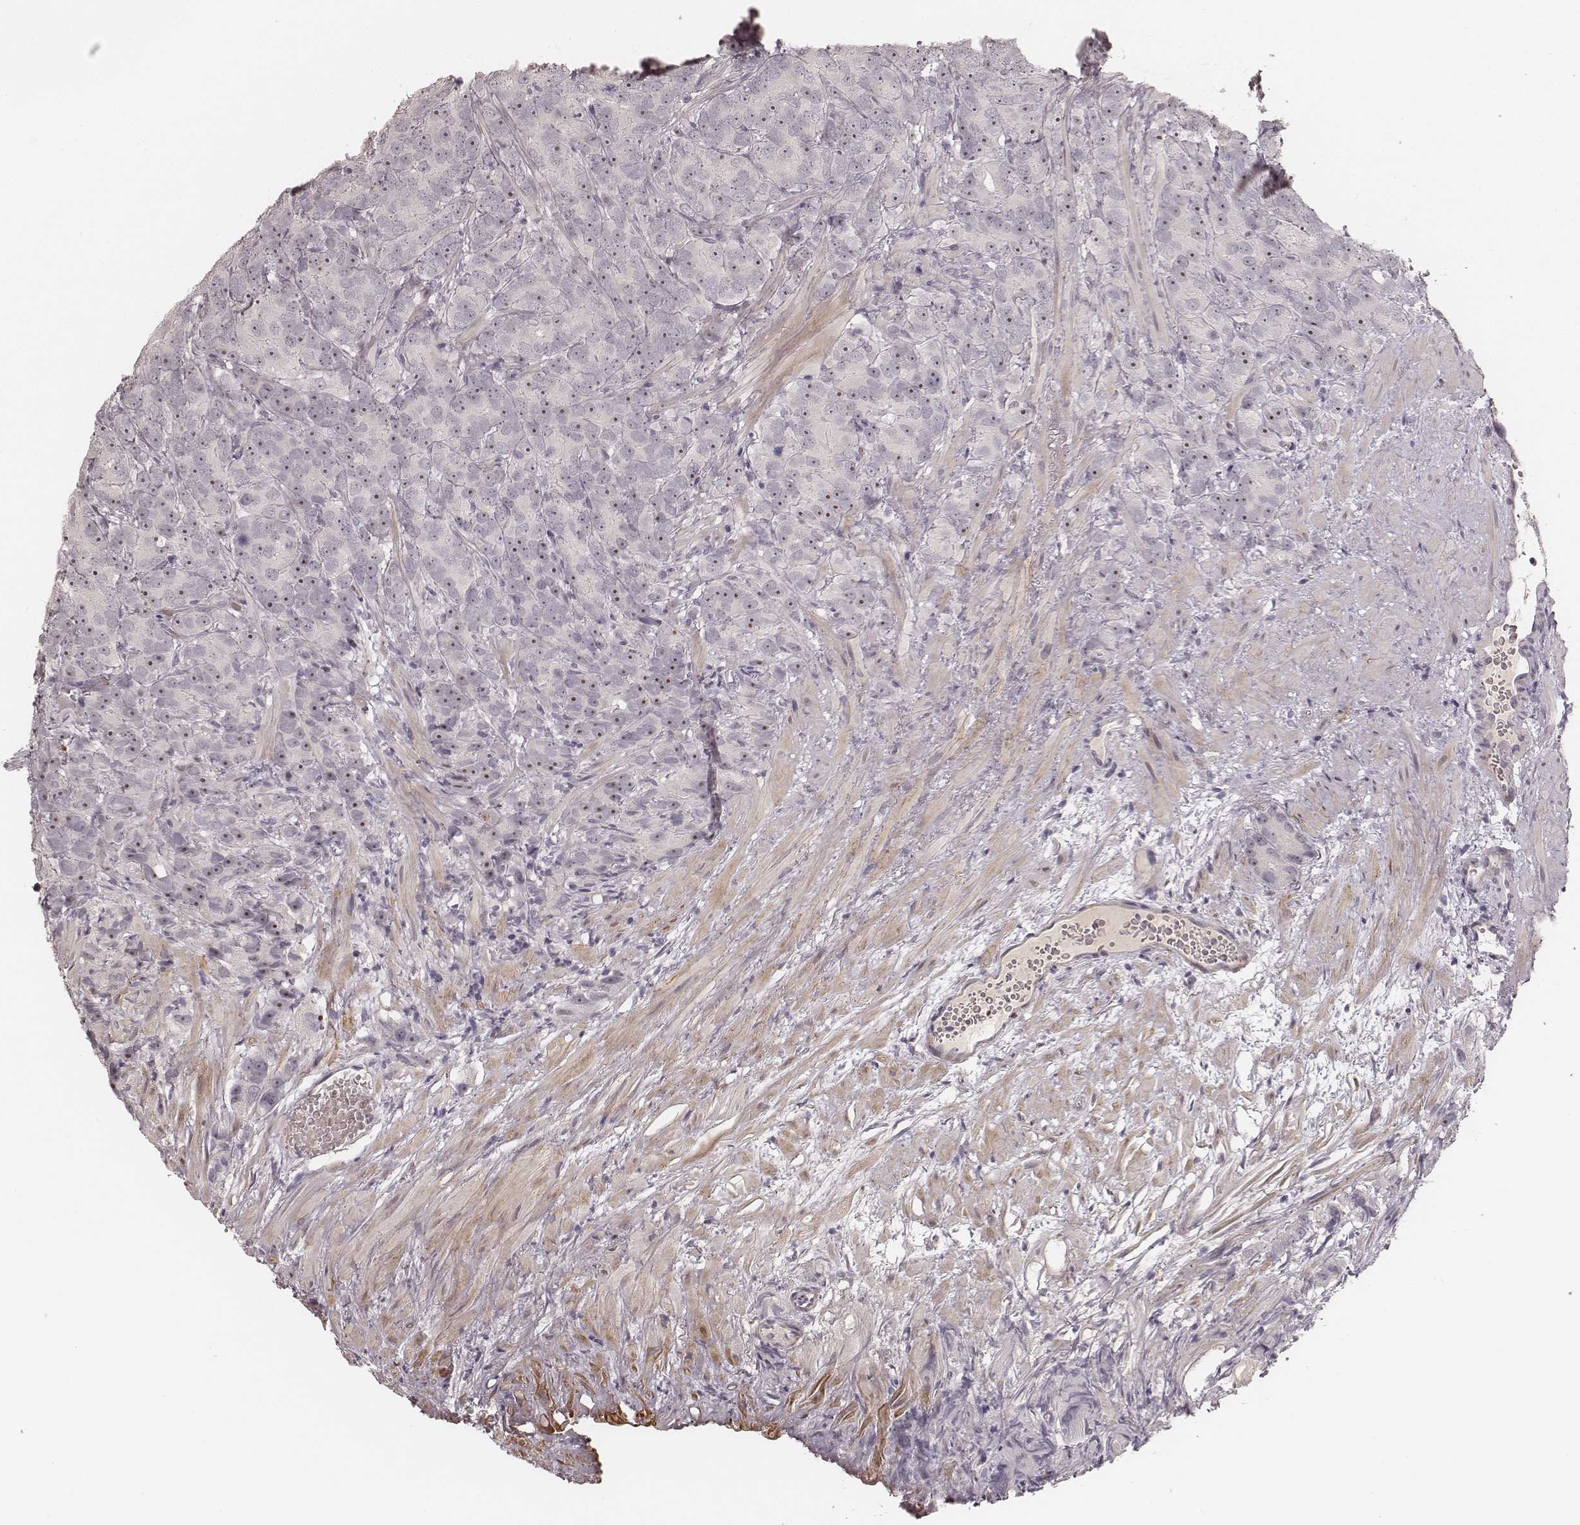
{"staining": {"intensity": "moderate", "quantity": "<25%", "location": "nuclear"}, "tissue": "prostate cancer", "cell_type": "Tumor cells", "image_type": "cancer", "snomed": [{"axis": "morphology", "description": "Adenocarcinoma, High grade"}, {"axis": "topography", "description": "Prostate"}], "caption": "Immunohistochemical staining of human prostate adenocarcinoma (high-grade) reveals low levels of moderate nuclear protein positivity in approximately <25% of tumor cells.", "gene": "MADCAM1", "patient": {"sex": "male", "age": 90}}